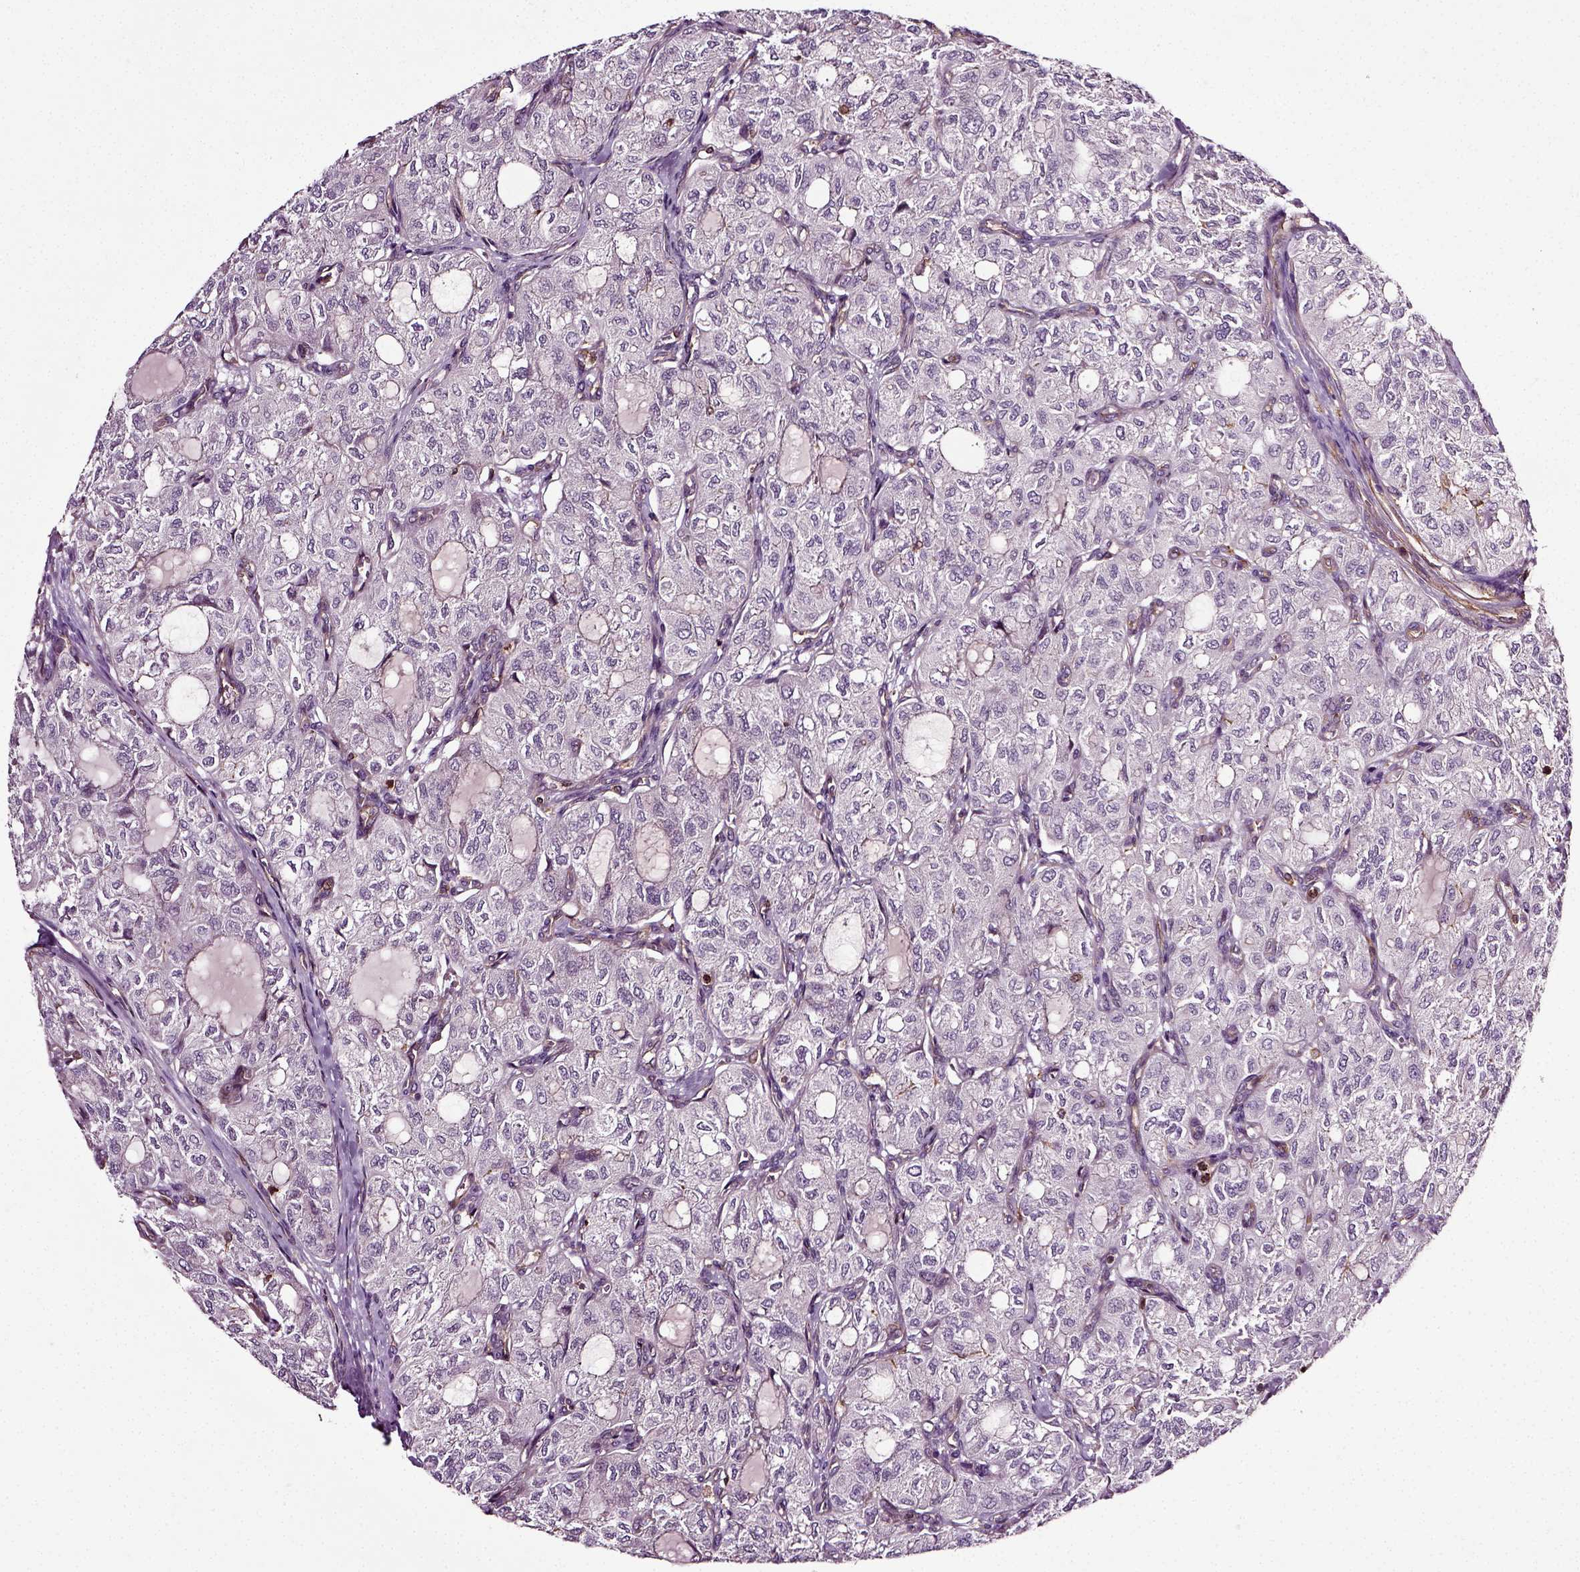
{"staining": {"intensity": "negative", "quantity": "none", "location": "none"}, "tissue": "thyroid cancer", "cell_type": "Tumor cells", "image_type": "cancer", "snomed": [{"axis": "morphology", "description": "Follicular adenoma carcinoma, NOS"}, {"axis": "topography", "description": "Thyroid gland"}], "caption": "Image shows no significant protein expression in tumor cells of follicular adenoma carcinoma (thyroid). (DAB (3,3'-diaminobenzidine) immunohistochemistry (IHC), high magnification).", "gene": "RHOF", "patient": {"sex": "male", "age": 75}}